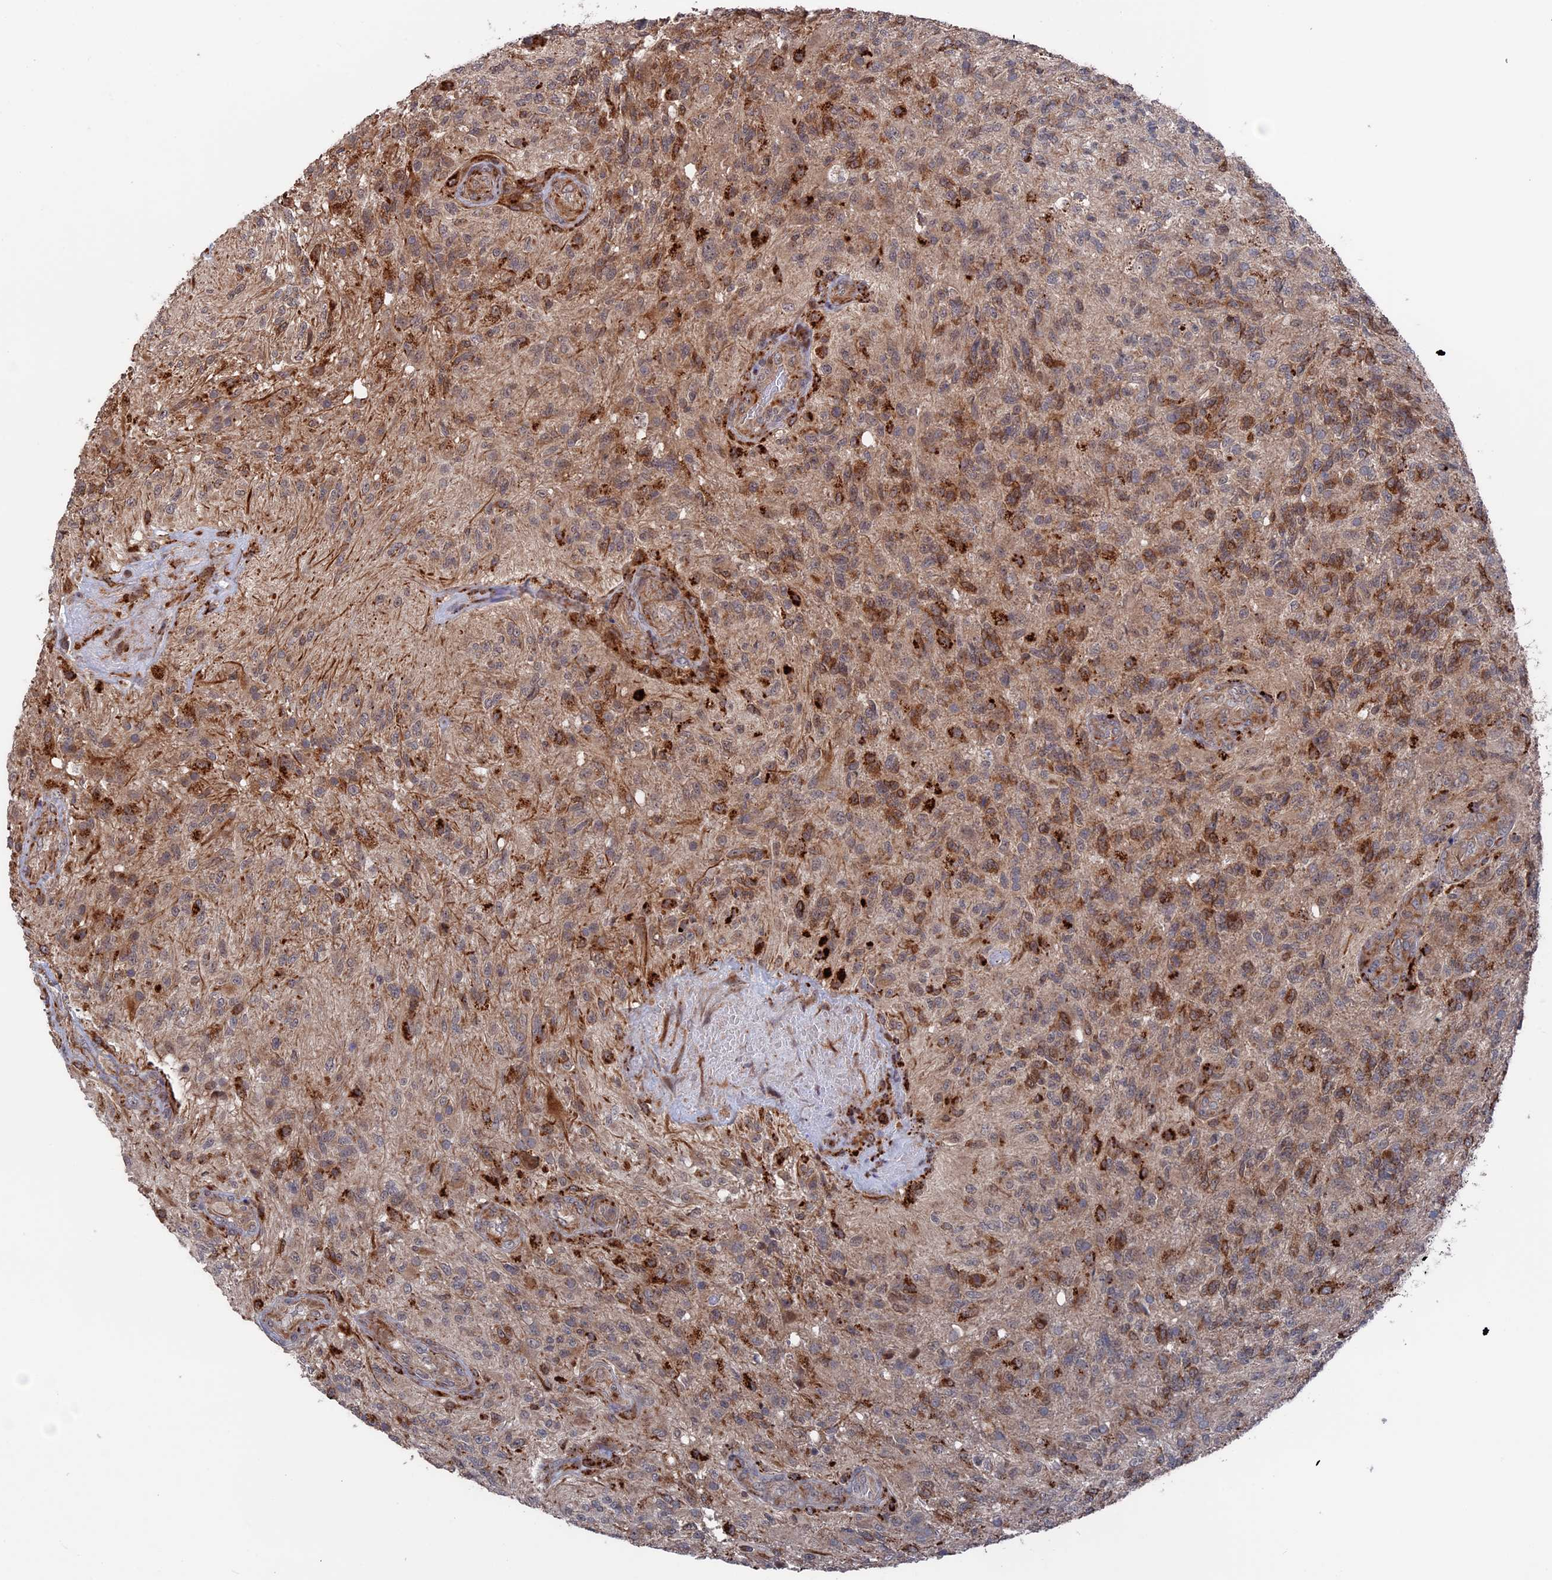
{"staining": {"intensity": "moderate", "quantity": "25%-75%", "location": "cytoplasmic/membranous"}, "tissue": "glioma", "cell_type": "Tumor cells", "image_type": "cancer", "snomed": [{"axis": "morphology", "description": "Glioma, malignant, High grade"}, {"axis": "topography", "description": "Brain"}], "caption": "Immunohistochemical staining of malignant high-grade glioma displays medium levels of moderate cytoplasmic/membranous staining in about 25%-75% of tumor cells. The staining is performed using DAB (3,3'-diaminobenzidine) brown chromogen to label protein expression. The nuclei are counter-stained blue using hematoxylin.", "gene": "PLA2G15", "patient": {"sex": "male", "age": 56}}